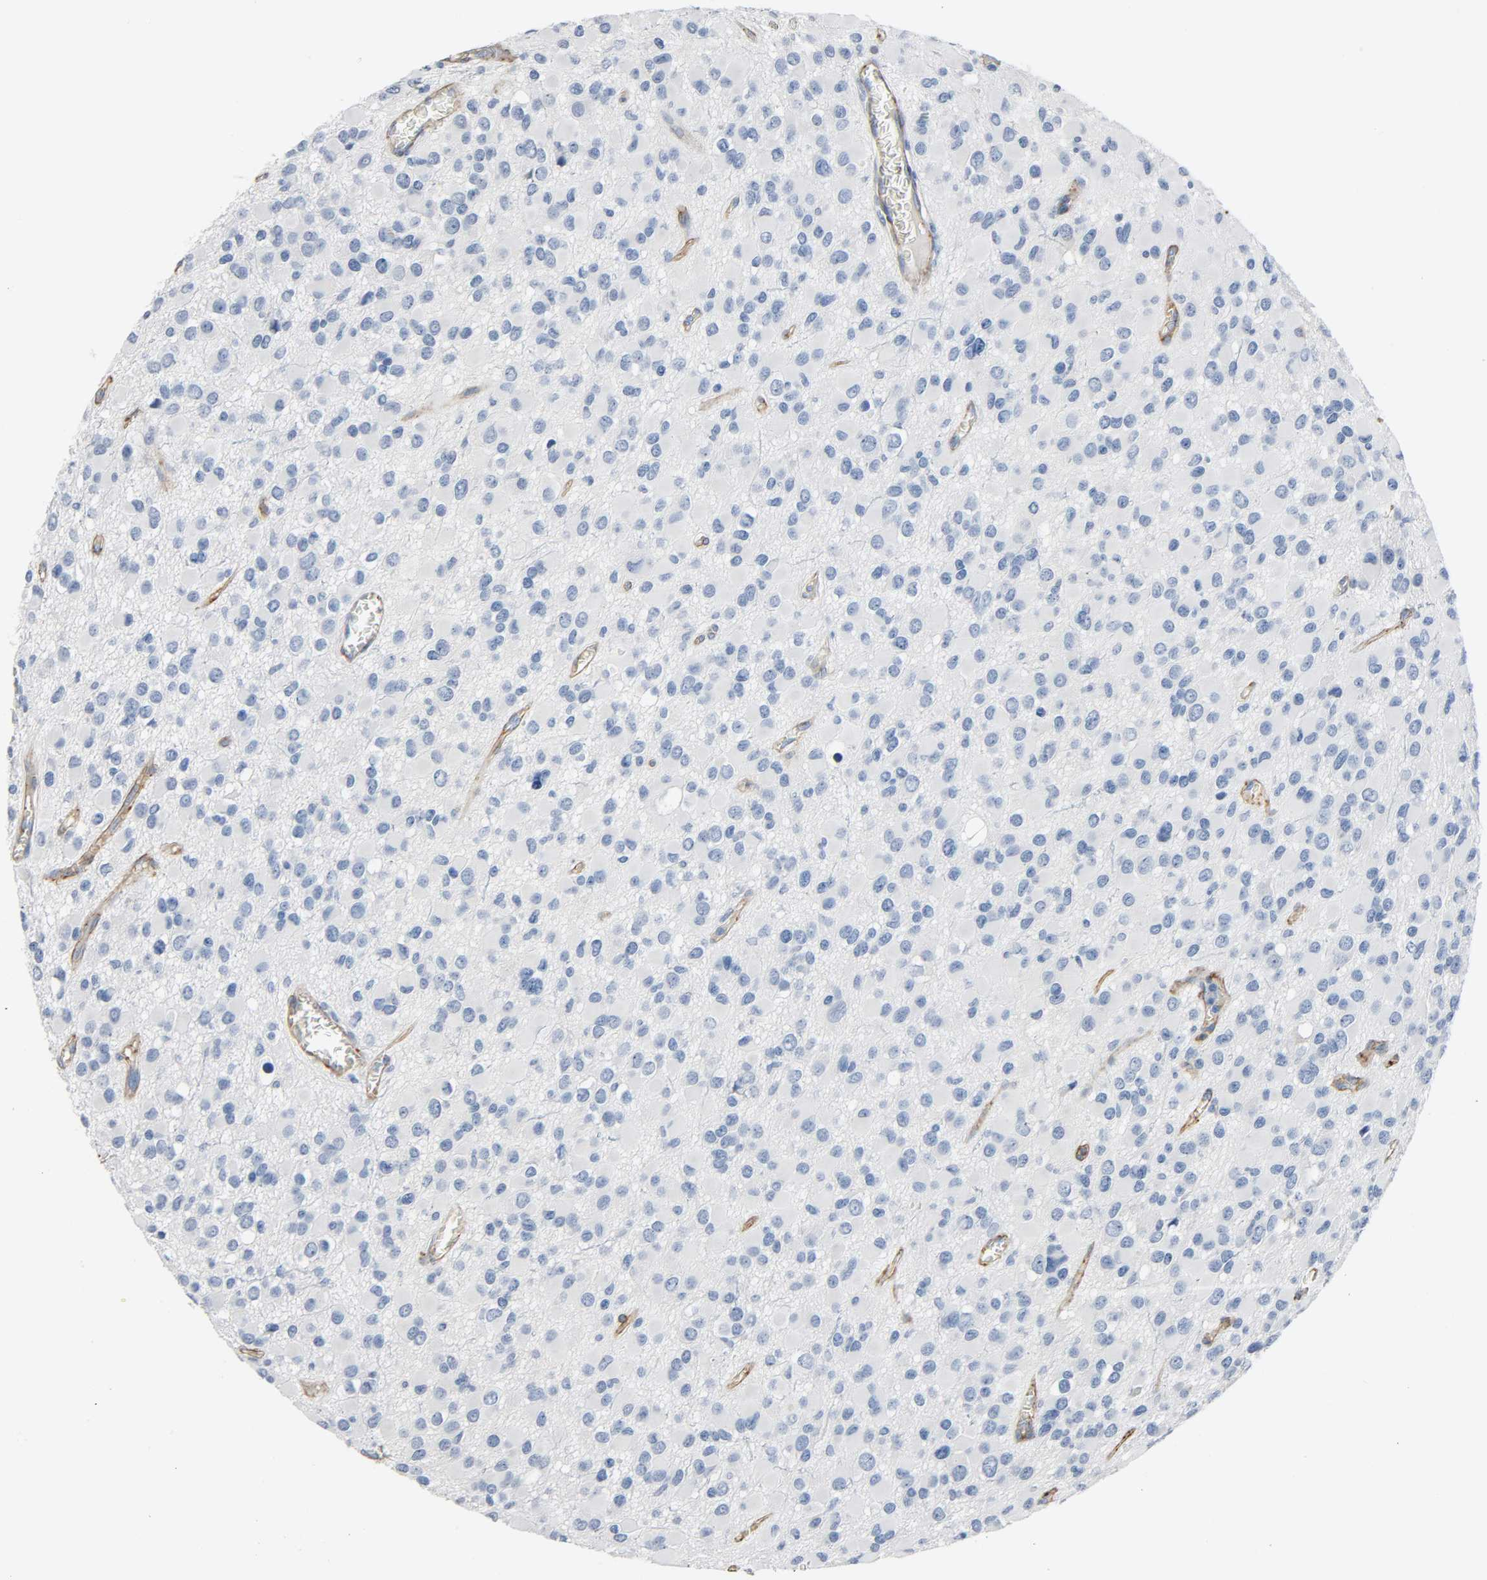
{"staining": {"intensity": "negative", "quantity": "none", "location": "none"}, "tissue": "glioma", "cell_type": "Tumor cells", "image_type": "cancer", "snomed": [{"axis": "morphology", "description": "Glioma, malignant, Low grade"}, {"axis": "topography", "description": "Brain"}], "caption": "Image shows no protein staining in tumor cells of malignant glioma (low-grade) tissue.", "gene": "ANPEP", "patient": {"sex": "male", "age": 42}}